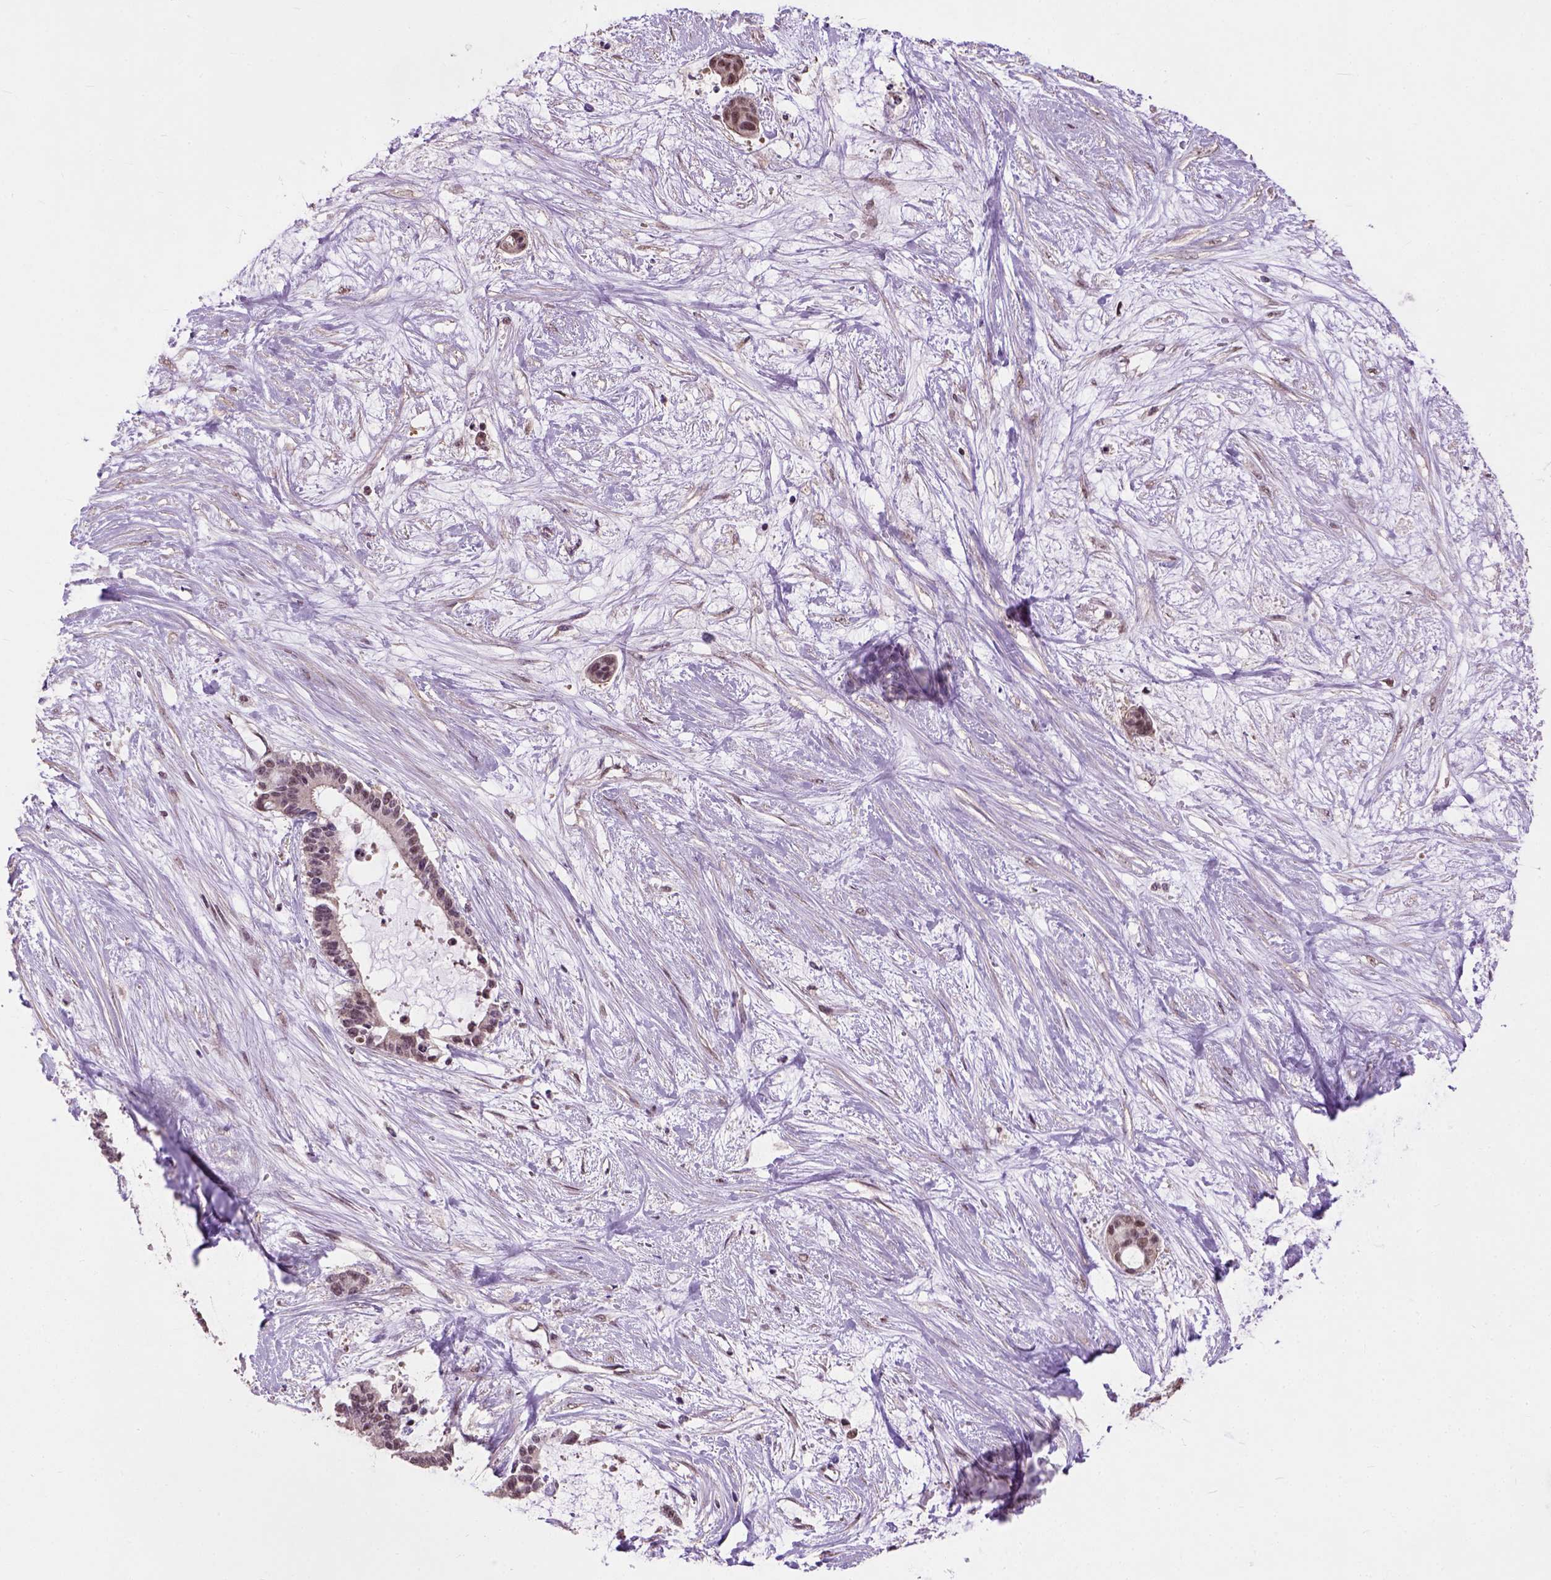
{"staining": {"intensity": "moderate", "quantity": "<25%", "location": "nuclear"}, "tissue": "liver cancer", "cell_type": "Tumor cells", "image_type": "cancer", "snomed": [{"axis": "morphology", "description": "Normal tissue, NOS"}, {"axis": "morphology", "description": "Cholangiocarcinoma"}, {"axis": "topography", "description": "Liver"}, {"axis": "topography", "description": "Peripheral nerve tissue"}], "caption": "Liver cancer (cholangiocarcinoma) was stained to show a protein in brown. There is low levels of moderate nuclear expression in approximately <25% of tumor cells. The protein of interest is shown in brown color, while the nuclei are stained blue.", "gene": "UBA3", "patient": {"sex": "female", "age": 73}}